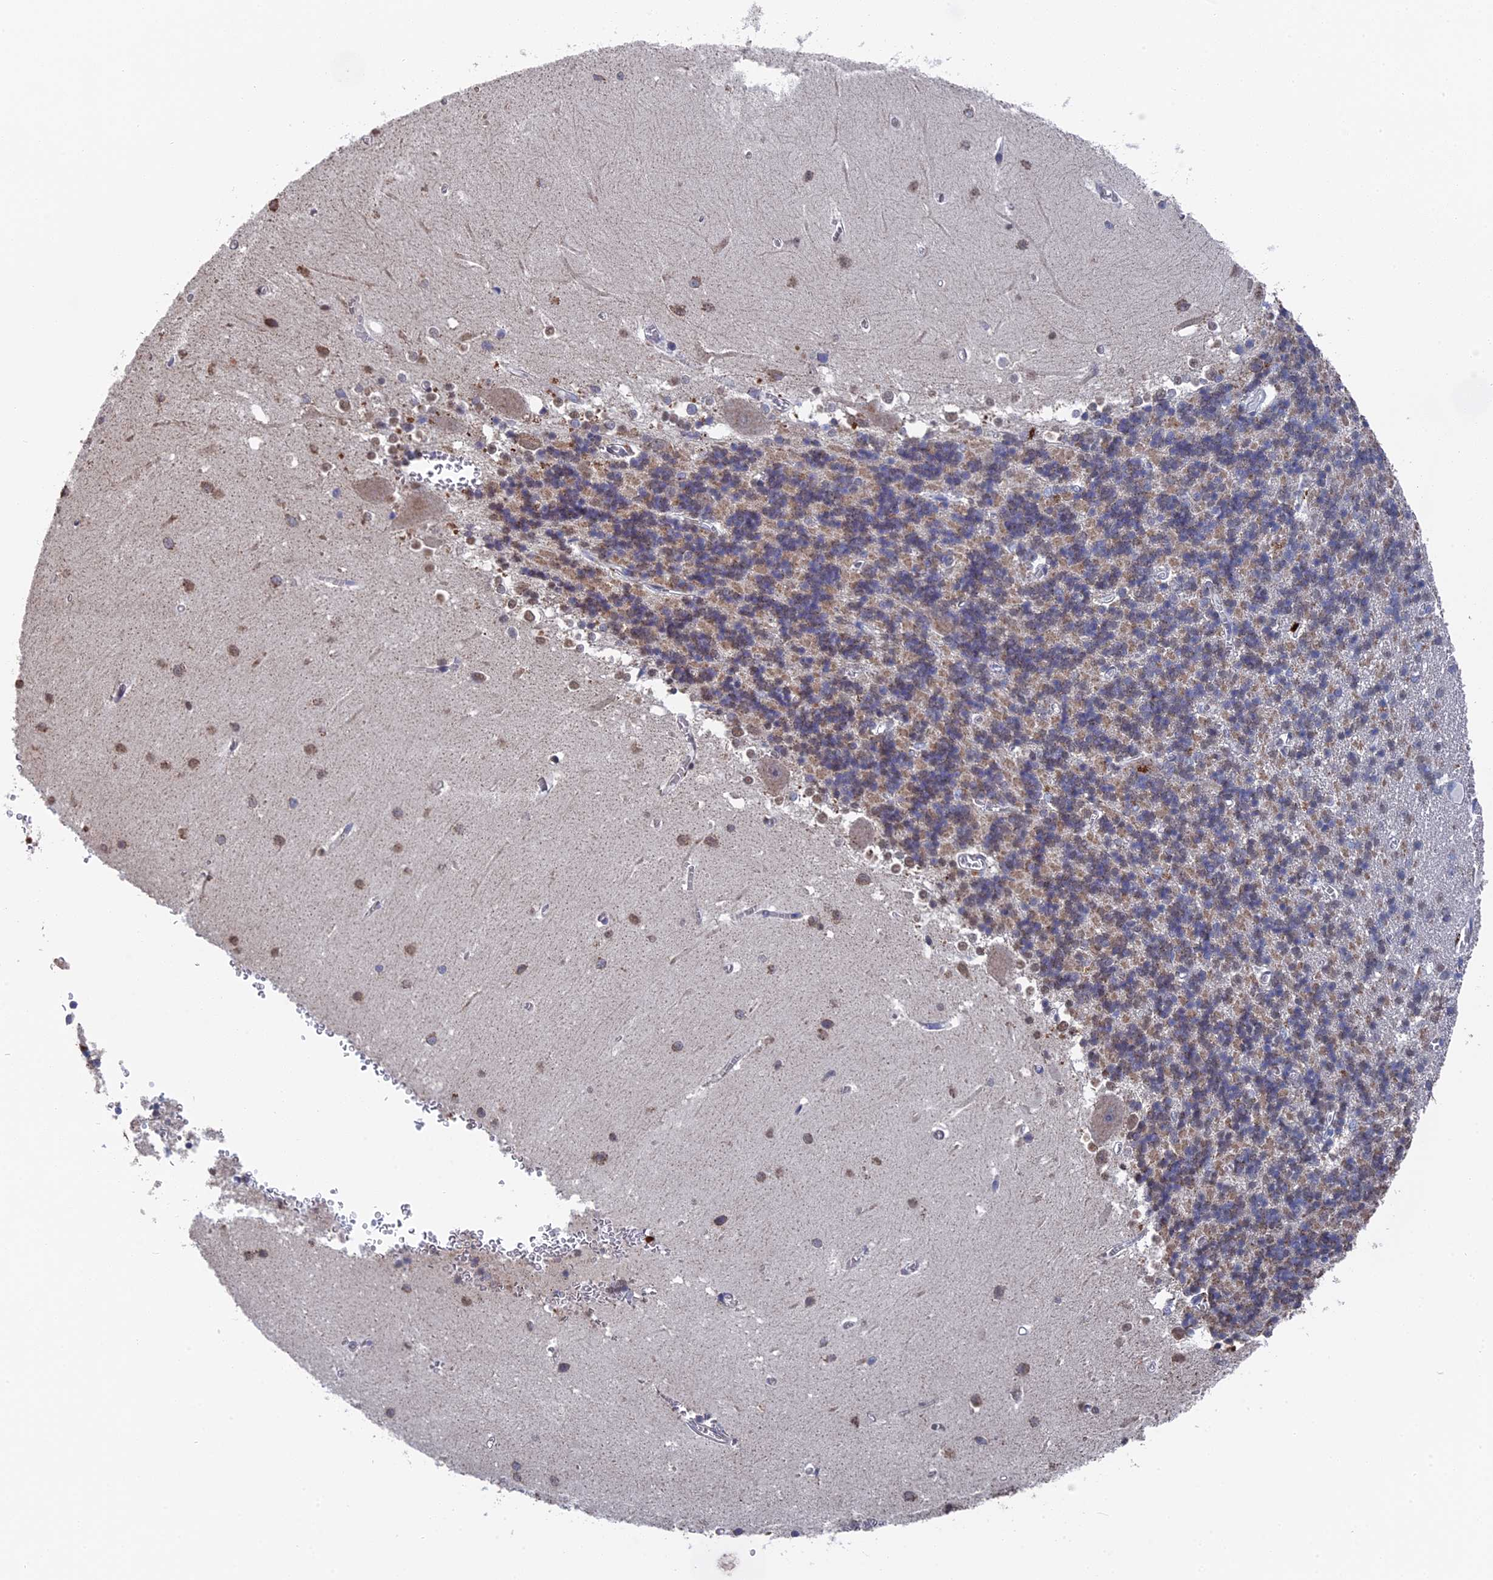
{"staining": {"intensity": "moderate", "quantity": "25%-75%", "location": "cytoplasmic/membranous"}, "tissue": "cerebellum", "cell_type": "Cells in granular layer", "image_type": "normal", "snomed": [{"axis": "morphology", "description": "Normal tissue, NOS"}, {"axis": "topography", "description": "Cerebellum"}], "caption": "This is an image of IHC staining of unremarkable cerebellum, which shows moderate expression in the cytoplasmic/membranous of cells in granular layer.", "gene": "SMG9", "patient": {"sex": "male", "age": 37}}